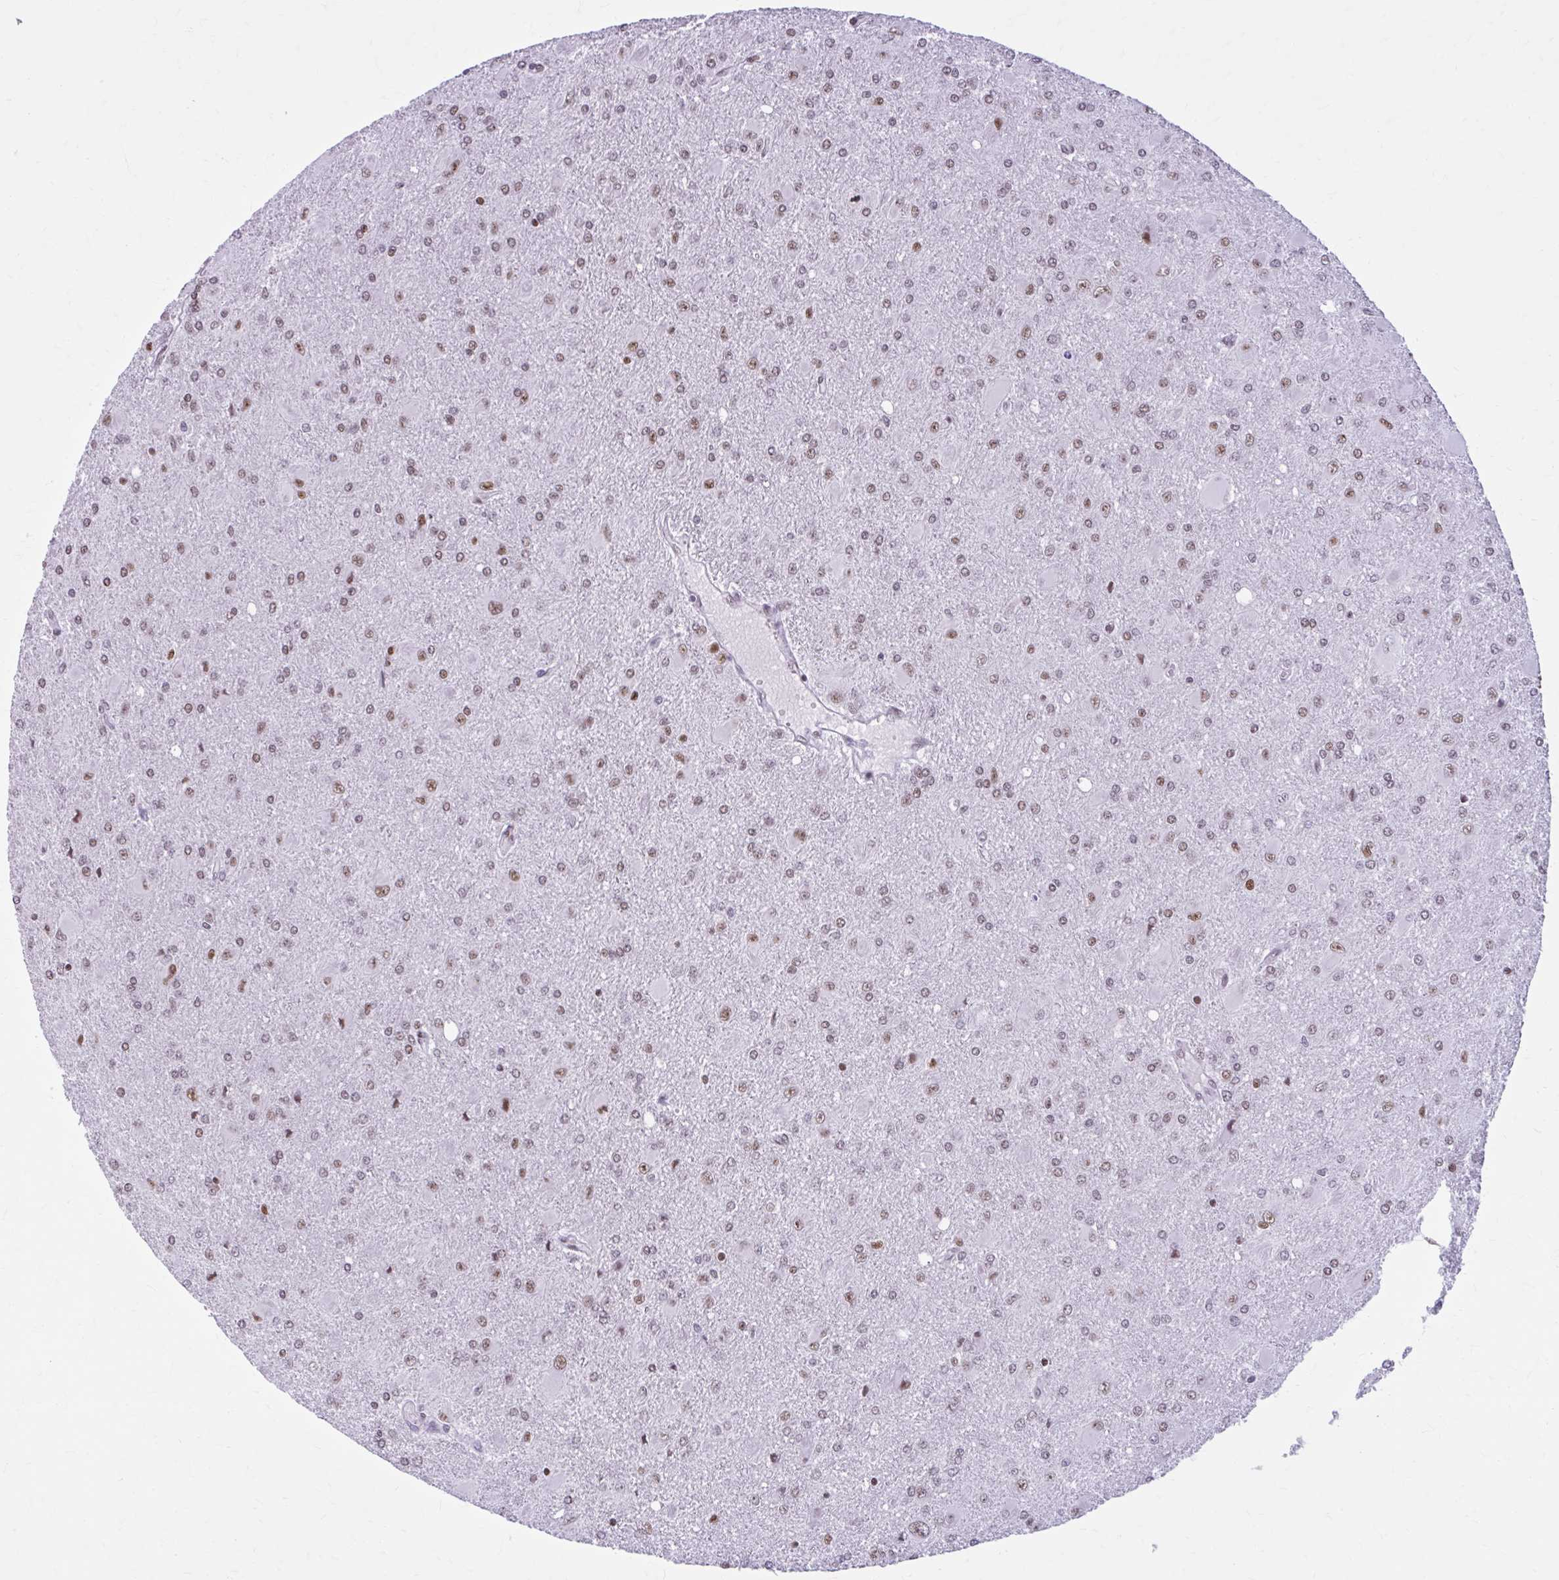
{"staining": {"intensity": "moderate", "quantity": ">75%", "location": "nuclear"}, "tissue": "glioma", "cell_type": "Tumor cells", "image_type": "cancer", "snomed": [{"axis": "morphology", "description": "Glioma, malignant, High grade"}, {"axis": "topography", "description": "Brain"}], "caption": "Brown immunohistochemical staining in glioma shows moderate nuclear expression in about >75% of tumor cells. (DAB = brown stain, brightfield microscopy at high magnification).", "gene": "PABIR1", "patient": {"sex": "male", "age": 67}}